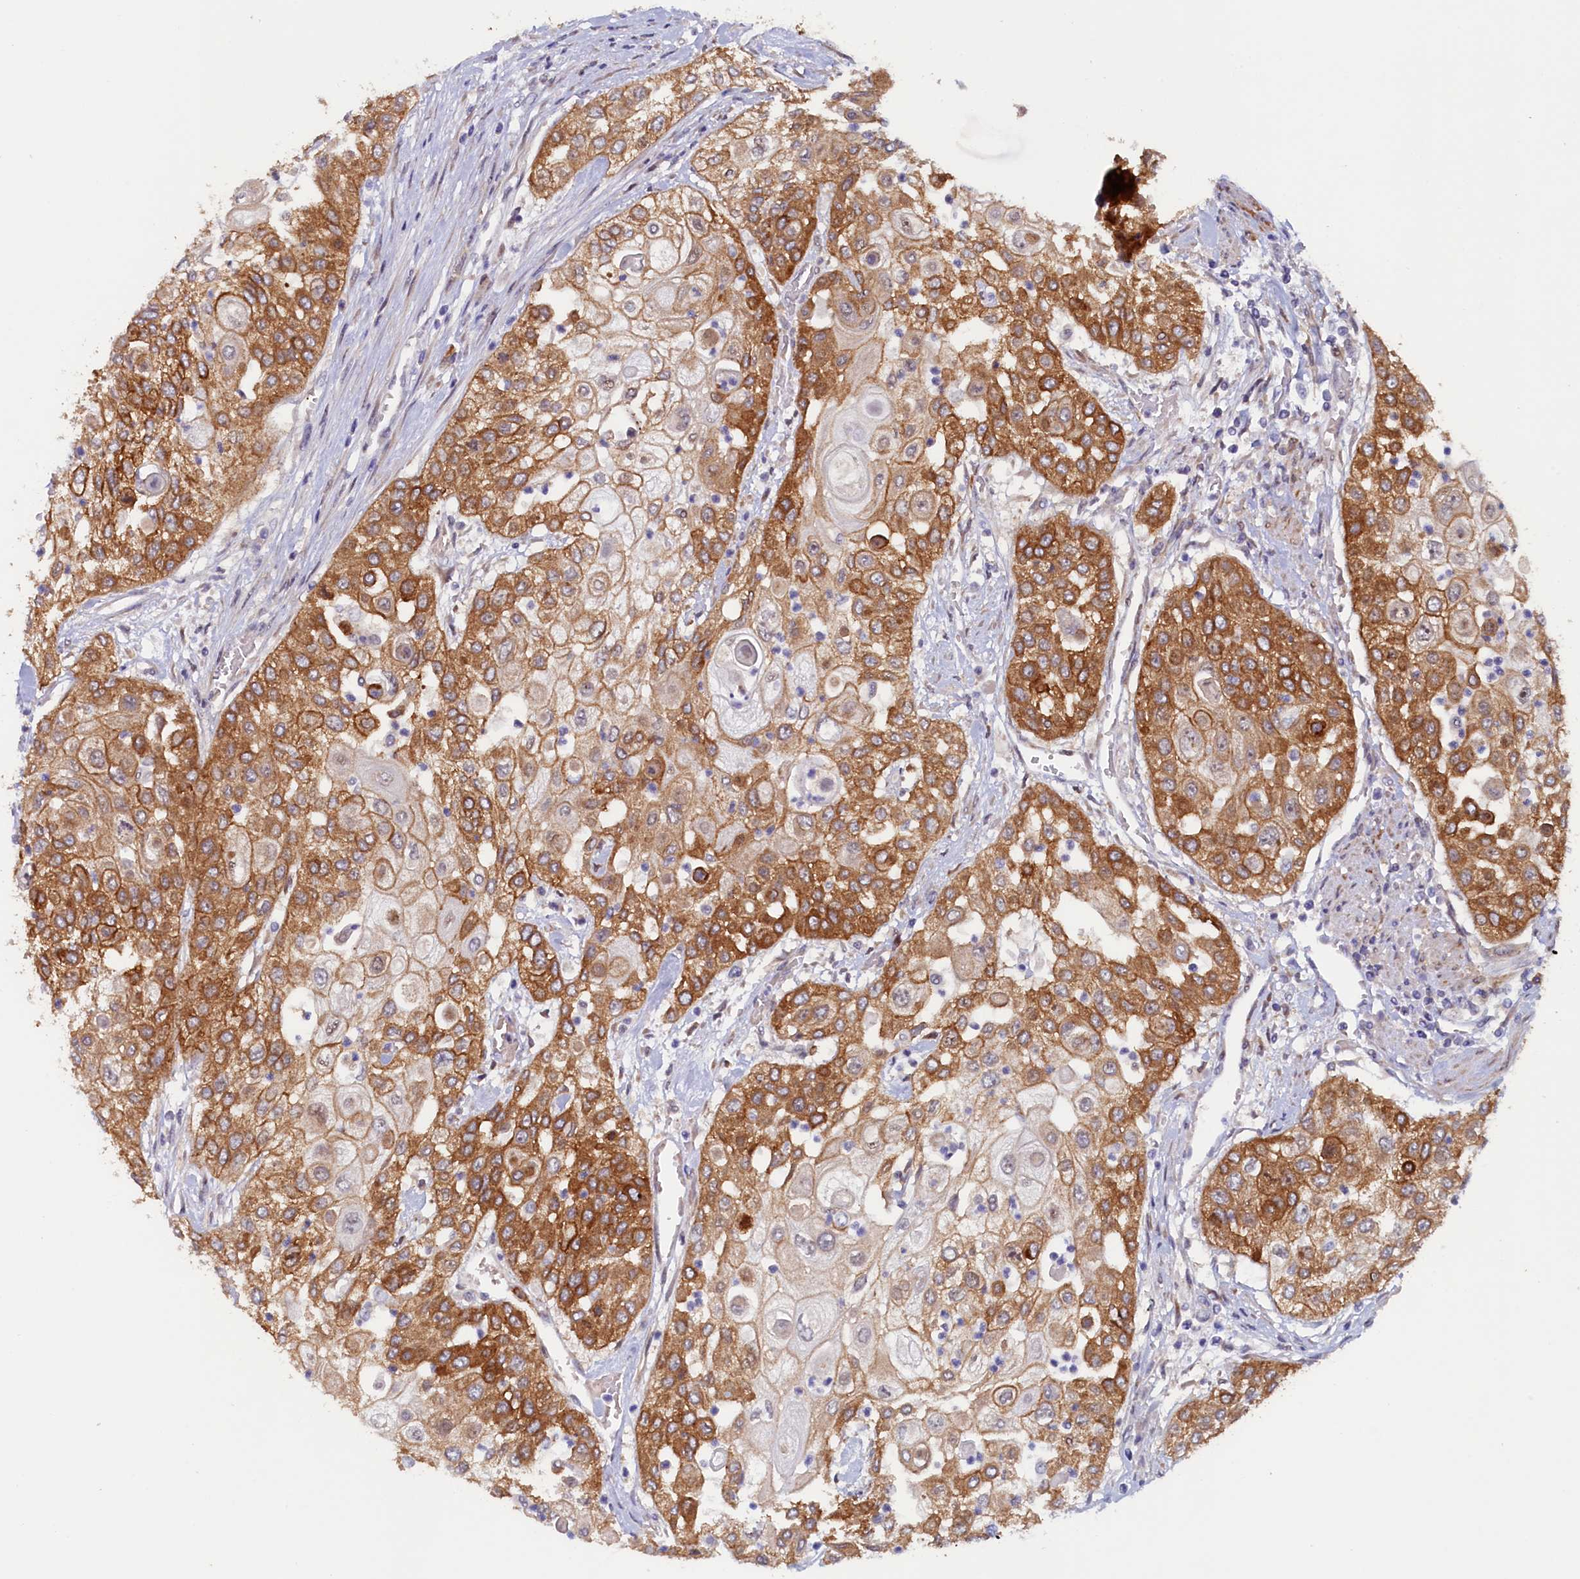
{"staining": {"intensity": "moderate", "quantity": ">75%", "location": "cytoplasmic/membranous"}, "tissue": "urothelial cancer", "cell_type": "Tumor cells", "image_type": "cancer", "snomed": [{"axis": "morphology", "description": "Urothelial carcinoma, High grade"}, {"axis": "topography", "description": "Urinary bladder"}], "caption": "Immunohistochemistry (IHC) (DAB (3,3'-diaminobenzidine)) staining of high-grade urothelial carcinoma exhibits moderate cytoplasmic/membranous protein positivity in about >75% of tumor cells. Using DAB (brown) and hematoxylin (blue) stains, captured at high magnification using brightfield microscopy.", "gene": "PACSIN3", "patient": {"sex": "female", "age": 79}}